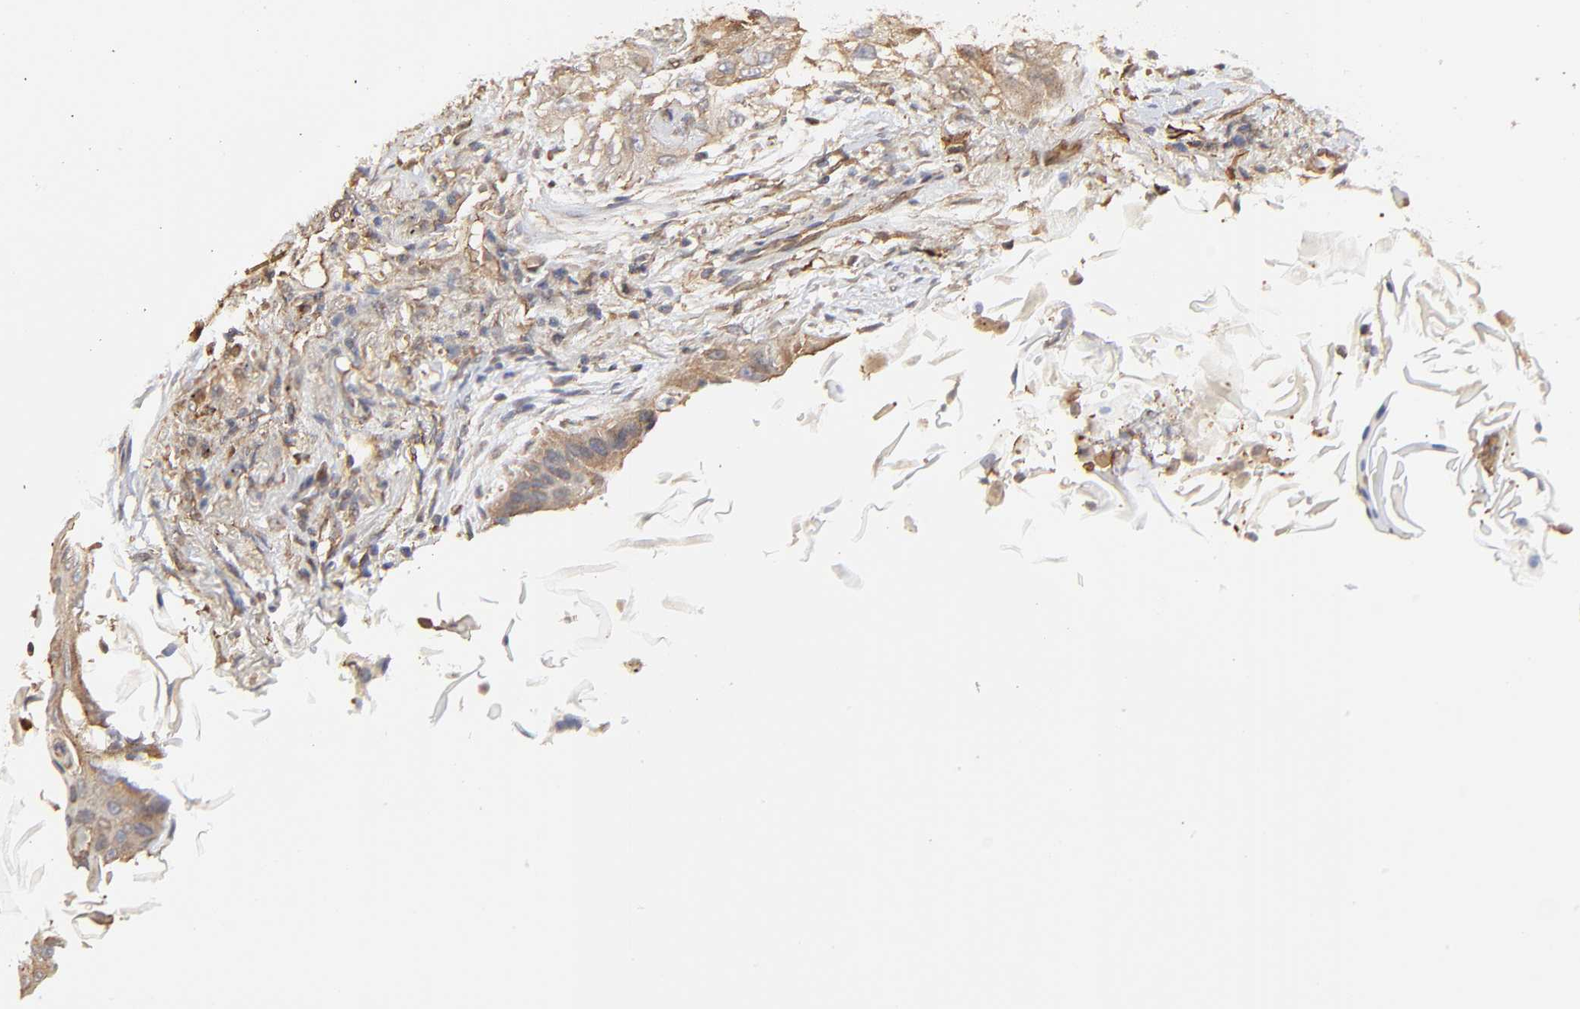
{"staining": {"intensity": "weak", "quantity": "25%-75%", "location": "cytoplasmic/membranous"}, "tissue": "lung cancer", "cell_type": "Tumor cells", "image_type": "cancer", "snomed": [{"axis": "morphology", "description": "Squamous cell carcinoma, NOS"}, {"axis": "topography", "description": "Lung"}], "caption": "IHC of human lung squamous cell carcinoma shows low levels of weak cytoplasmic/membranous staining in approximately 25%-75% of tumor cells.", "gene": "ARMT1", "patient": {"sex": "female", "age": 67}}